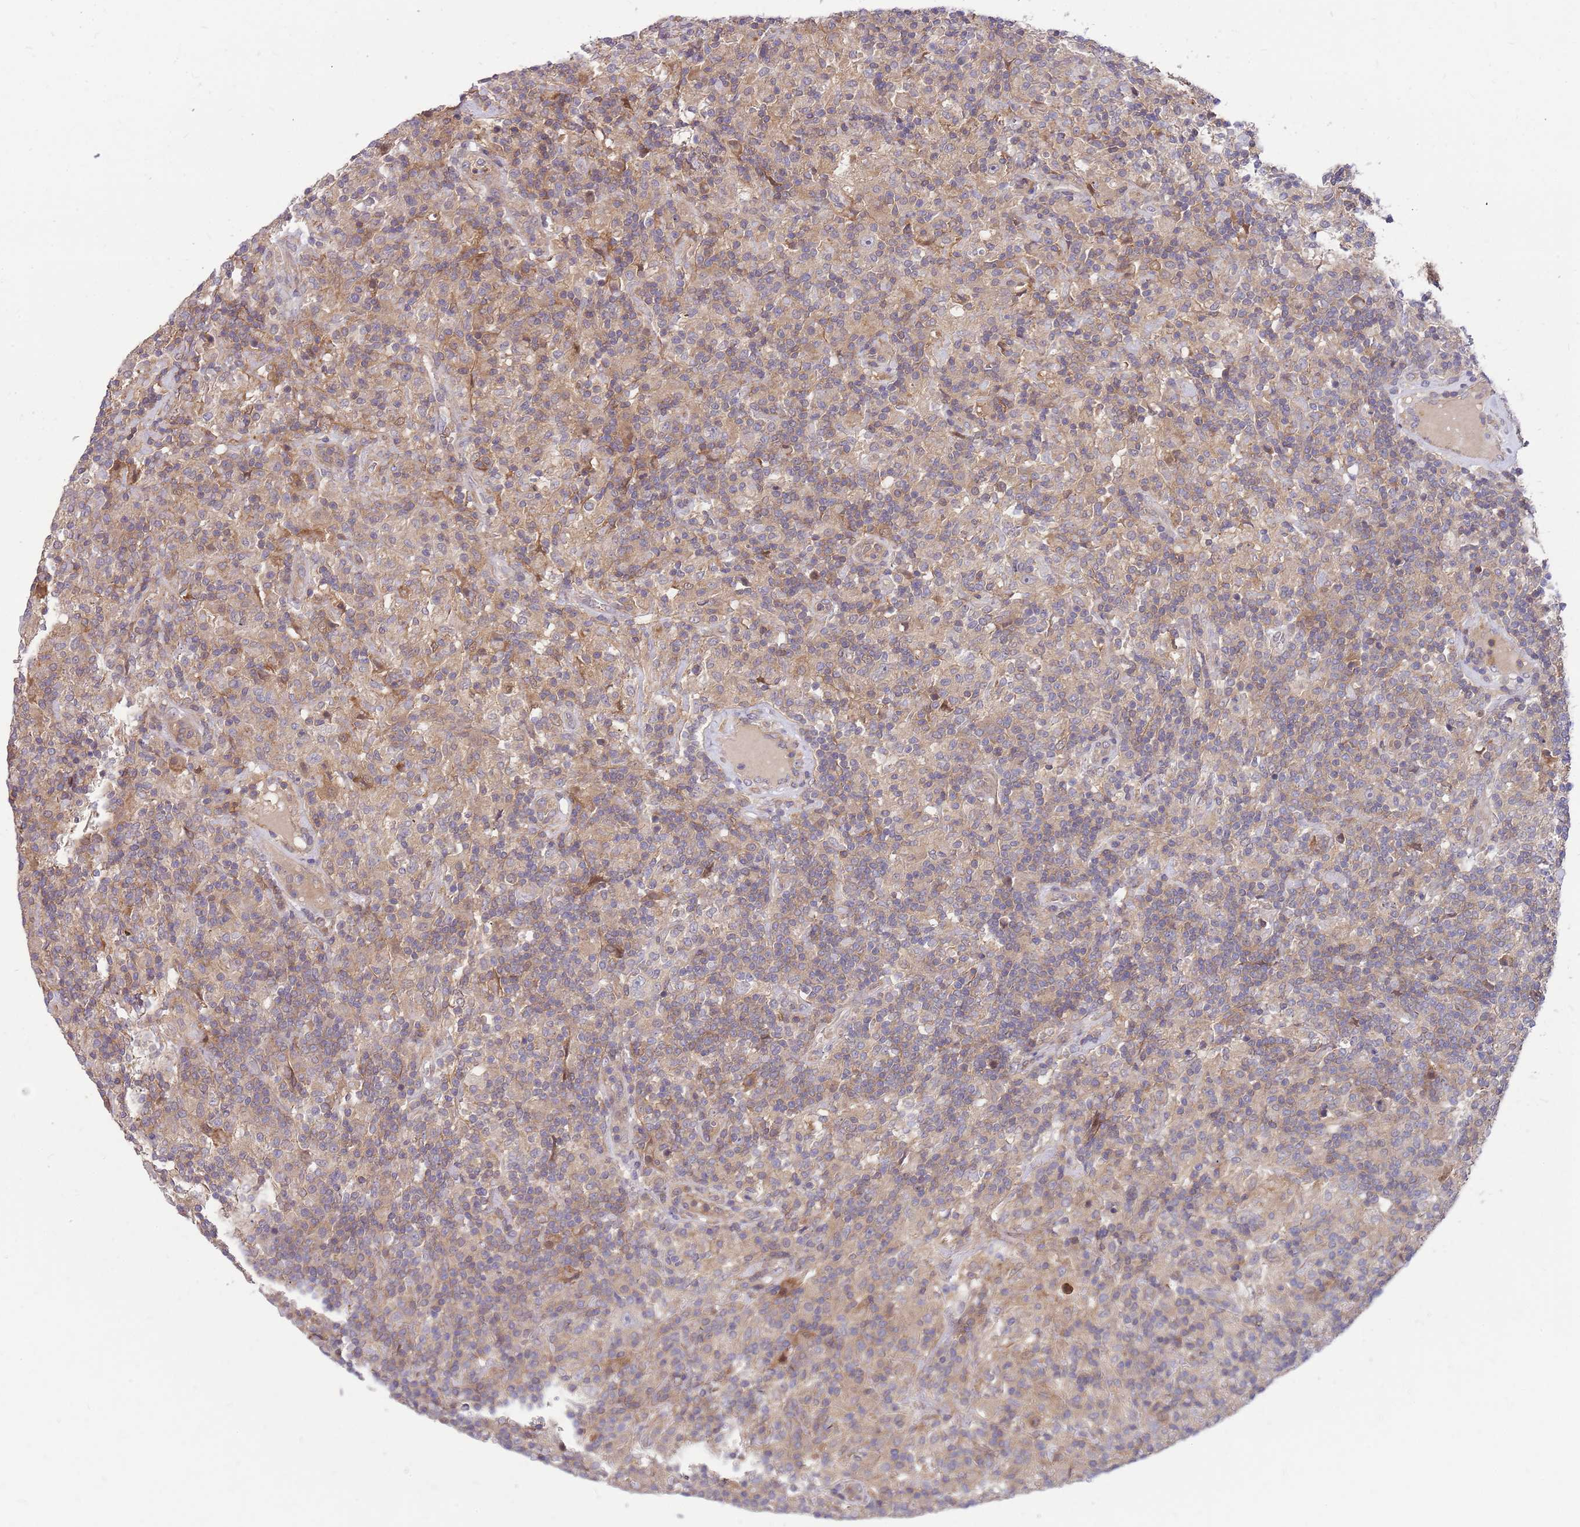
{"staining": {"intensity": "negative", "quantity": "none", "location": "none"}, "tissue": "lymphoma", "cell_type": "Tumor cells", "image_type": "cancer", "snomed": [{"axis": "morphology", "description": "Hodgkin's disease, NOS"}, {"axis": "topography", "description": "Lymph node"}], "caption": "Immunohistochemistry (IHC) of human lymphoma demonstrates no positivity in tumor cells.", "gene": "MVD", "patient": {"sex": "male", "age": 70}}